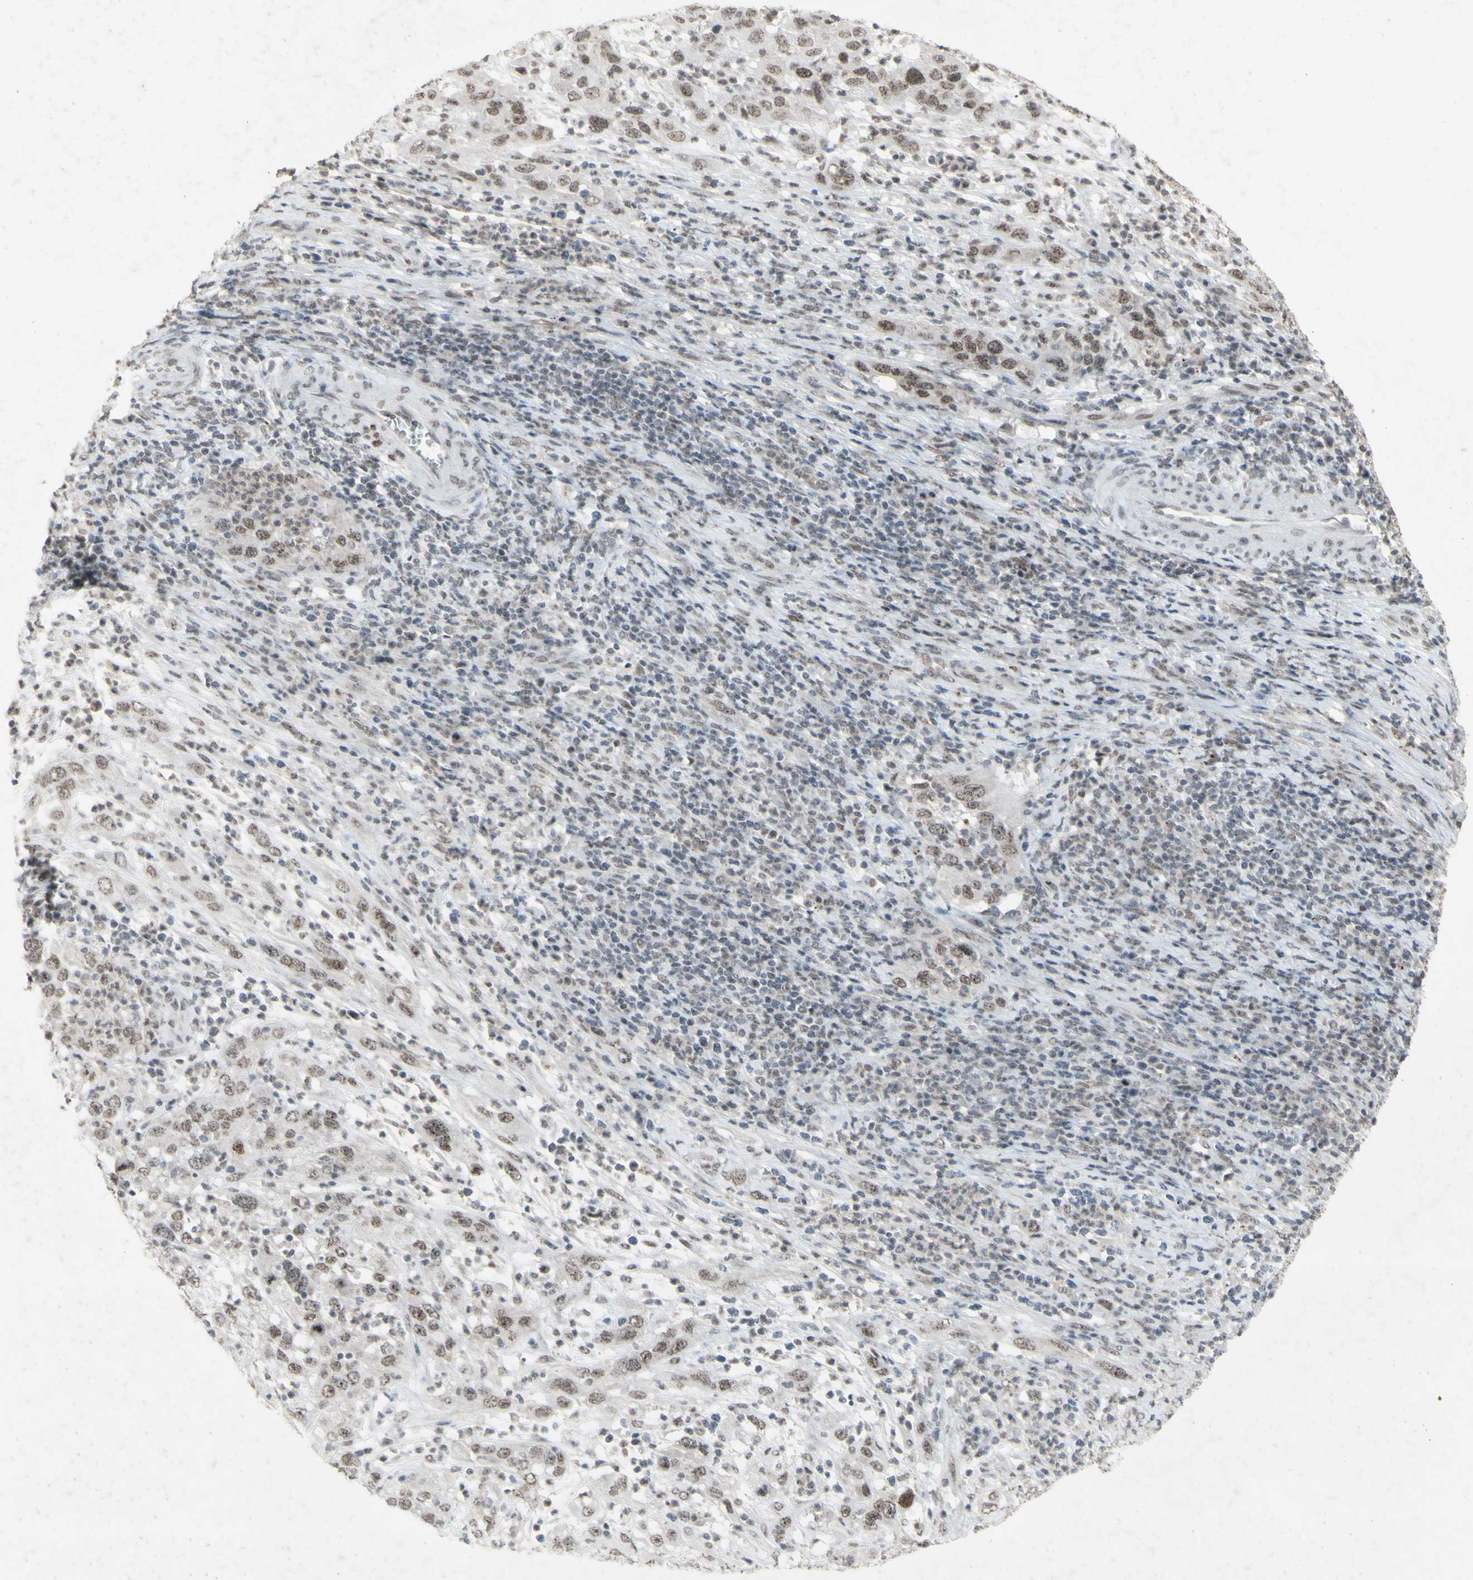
{"staining": {"intensity": "moderate", "quantity": ">75%", "location": "nuclear"}, "tissue": "cervical cancer", "cell_type": "Tumor cells", "image_type": "cancer", "snomed": [{"axis": "morphology", "description": "Squamous cell carcinoma, NOS"}, {"axis": "topography", "description": "Cervix"}], "caption": "Human cervical cancer stained with a protein marker shows moderate staining in tumor cells.", "gene": "CENPB", "patient": {"sex": "female", "age": 32}}